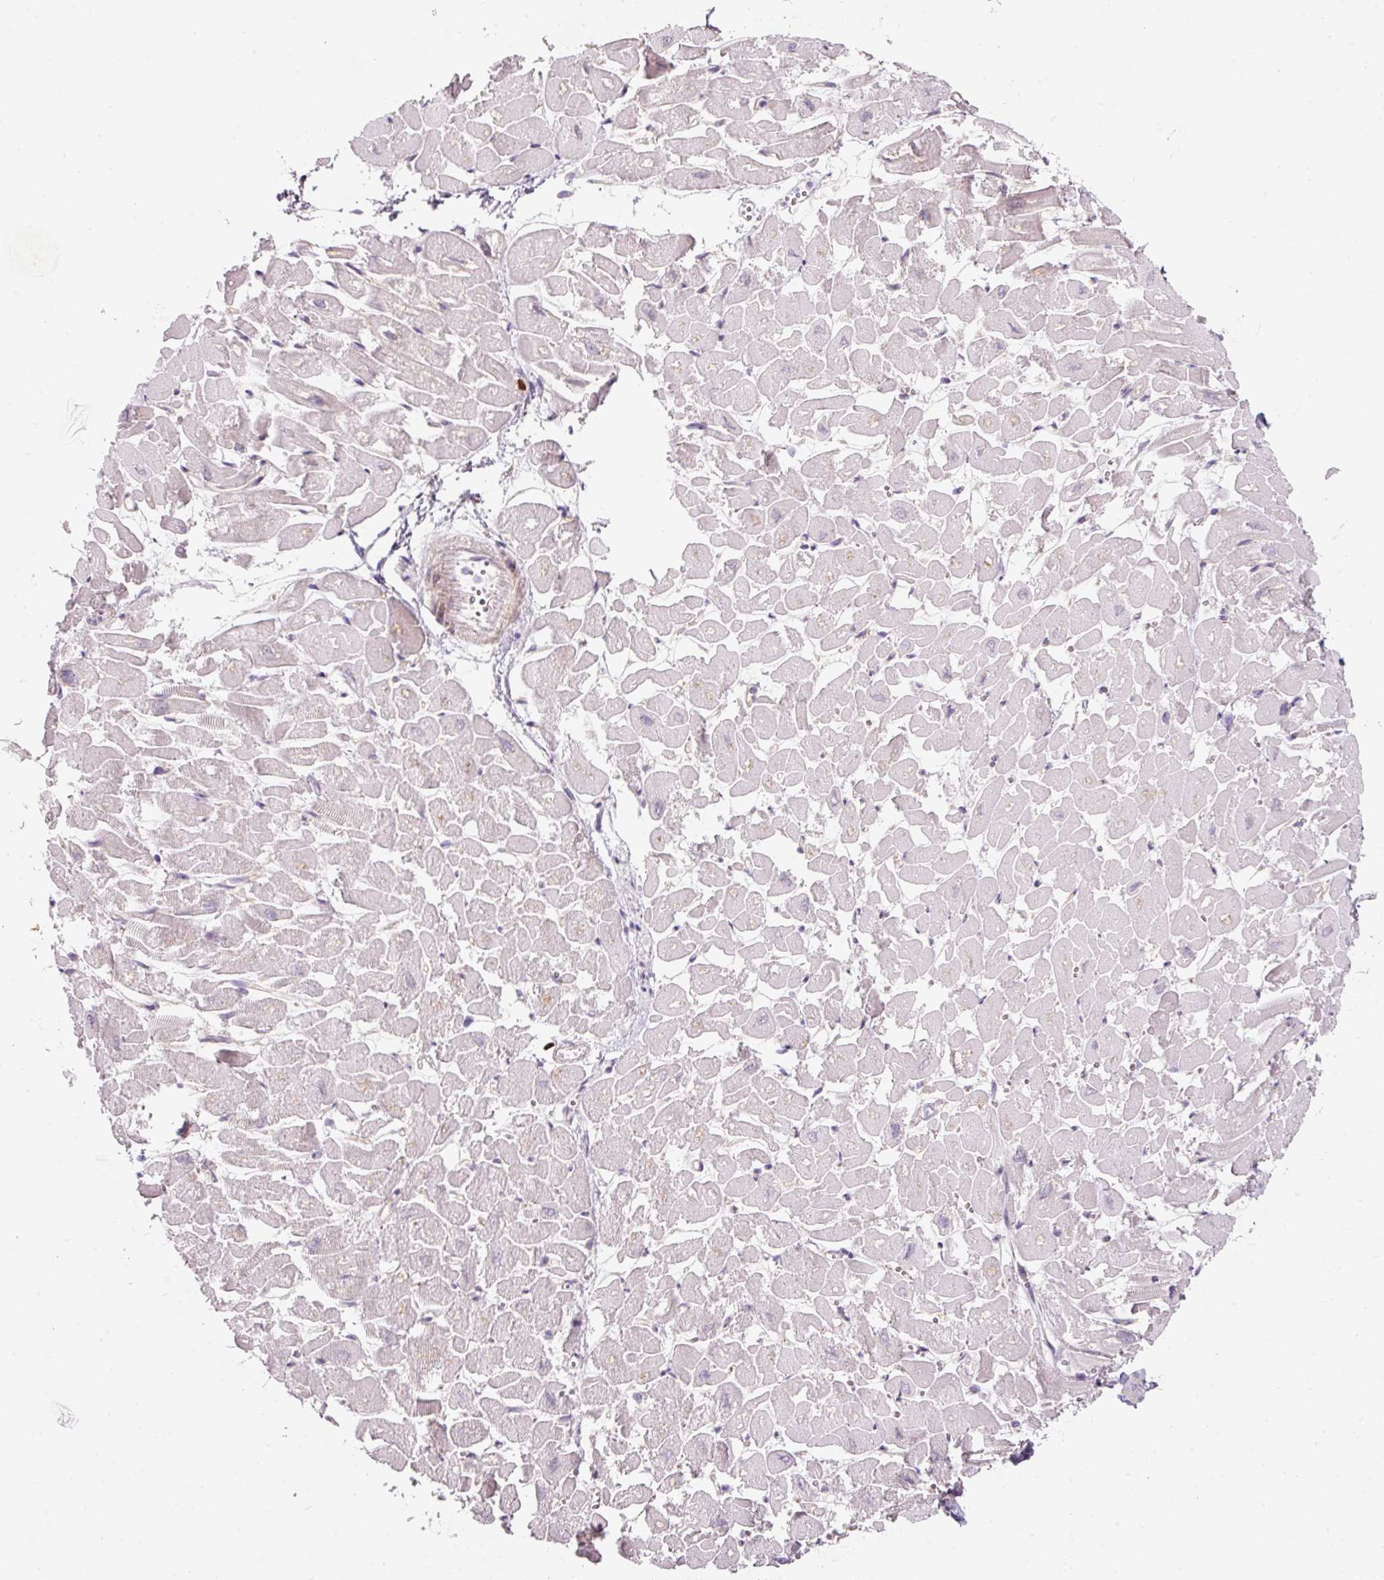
{"staining": {"intensity": "weak", "quantity": "25%-75%", "location": "cytoplasmic/membranous"}, "tissue": "heart muscle", "cell_type": "Cardiomyocytes", "image_type": "normal", "snomed": [{"axis": "morphology", "description": "Normal tissue, NOS"}, {"axis": "topography", "description": "Heart"}], "caption": "Immunohistochemical staining of benign heart muscle displays weak cytoplasmic/membranous protein expression in about 25%-75% of cardiomyocytes.", "gene": "NBPF11", "patient": {"sex": "male", "age": 54}}